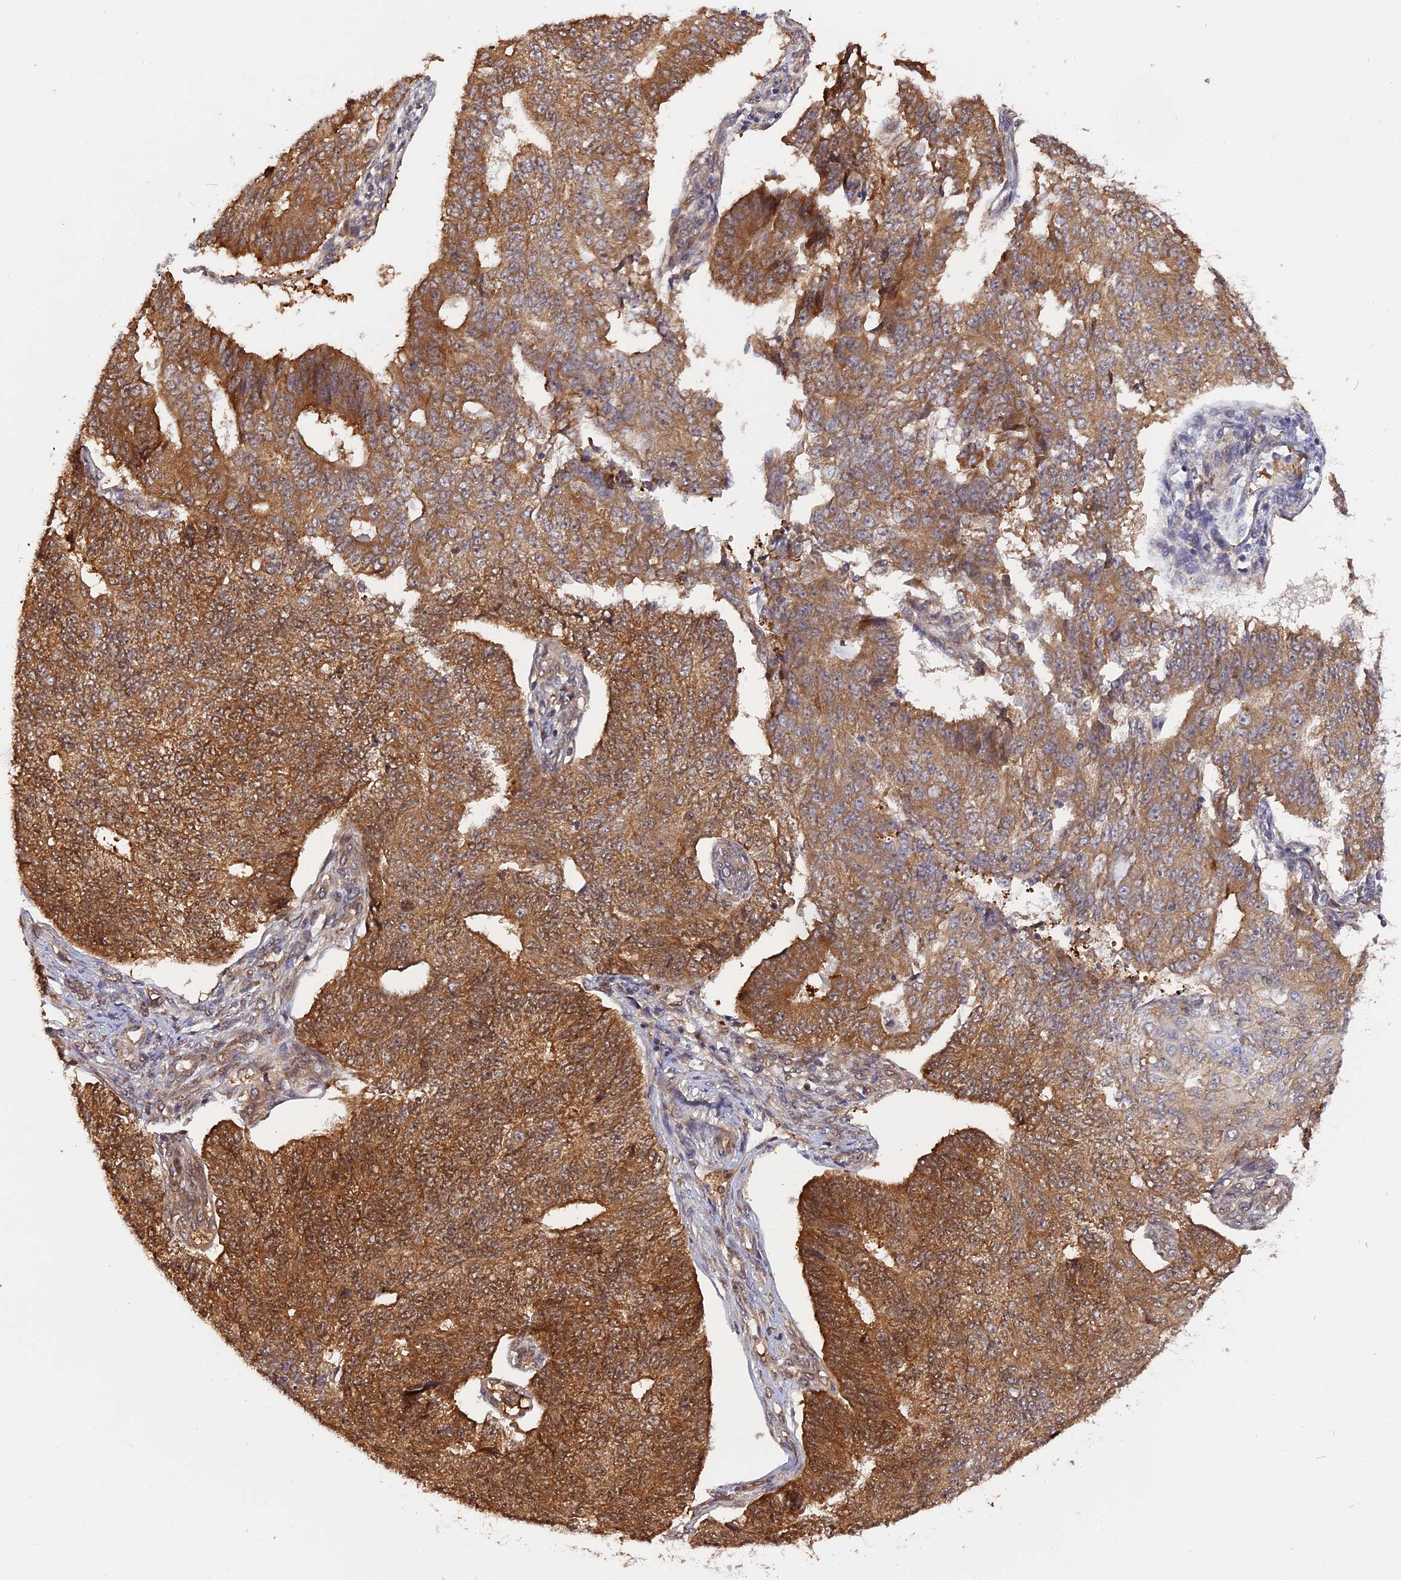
{"staining": {"intensity": "strong", "quantity": ">75%", "location": "cytoplasmic/membranous"}, "tissue": "endometrial cancer", "cell_type": "Tumor cells", "image_type": "cancer", "snomed": [{"axis": "morphology", "description": "Adenocarcinoma, NOS"}, {"axis": "topography", "description": "Endometrium"}], "caption": "This micrograph exhibits IHC staining of human adenocarcinoma (endometrial), with high strong cytoplasmic/membranous expression in about >75% of tumor cells.", "gene": "ZNF428", "patient": {"sex": "female", "age": 32}}